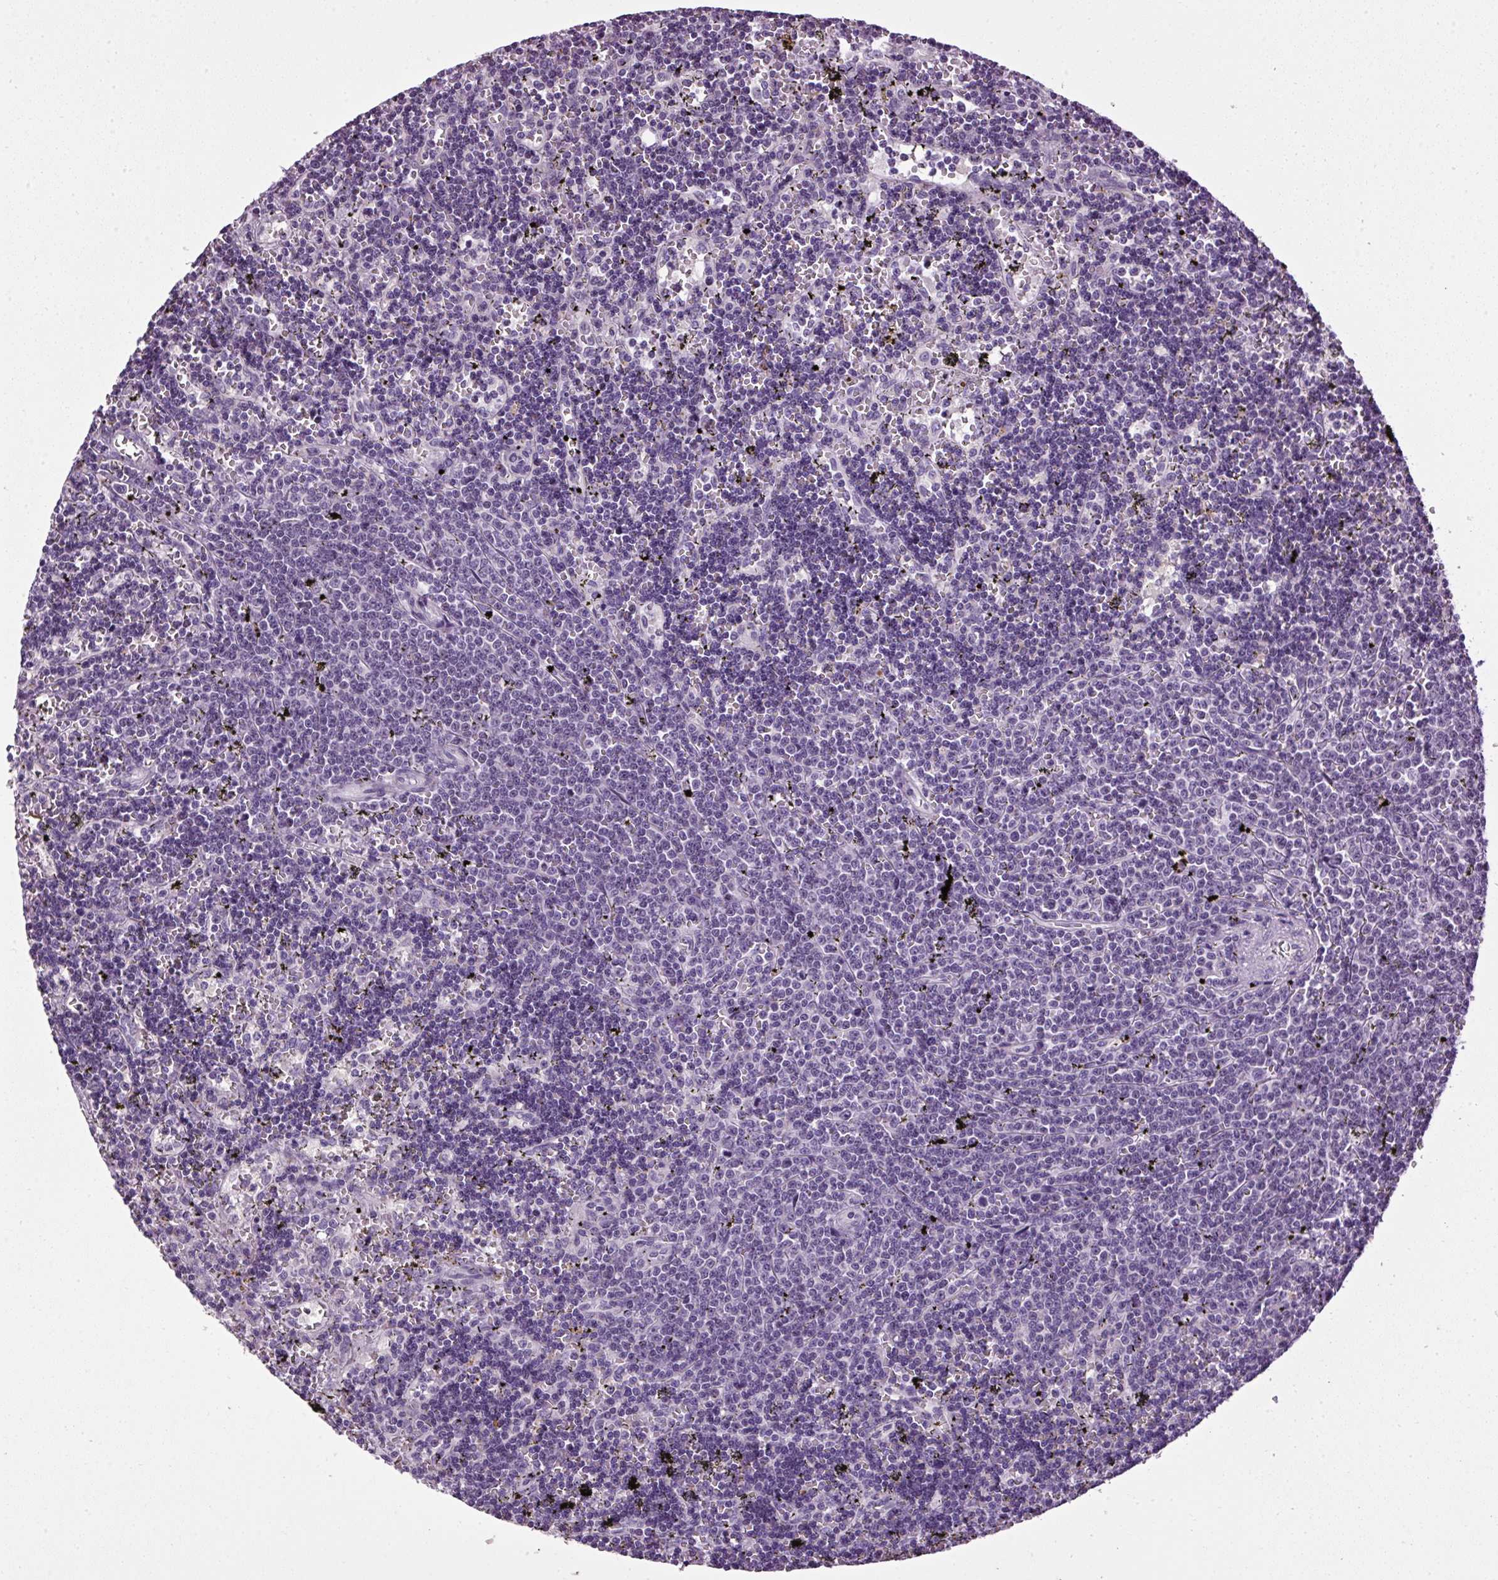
{"staining": {"intensity": "negative", "quantity": "none", "location": "none"}, "tissue": "lymphoma", "cell_type": "Tumor cells", "image_type": "cancer", "snomed": [{"axis": "morphology", "description": "Malignant lymphoma, non-Hodgkin's type, Low grade"}, {"axis": "topography", "description": "Spleen"}], "caption": "Immunohistochemistry of human lymphoma reveals no expression in tumor cells.", "gene": "A1CF", "patient": {"sex": "male", "age": 60}}